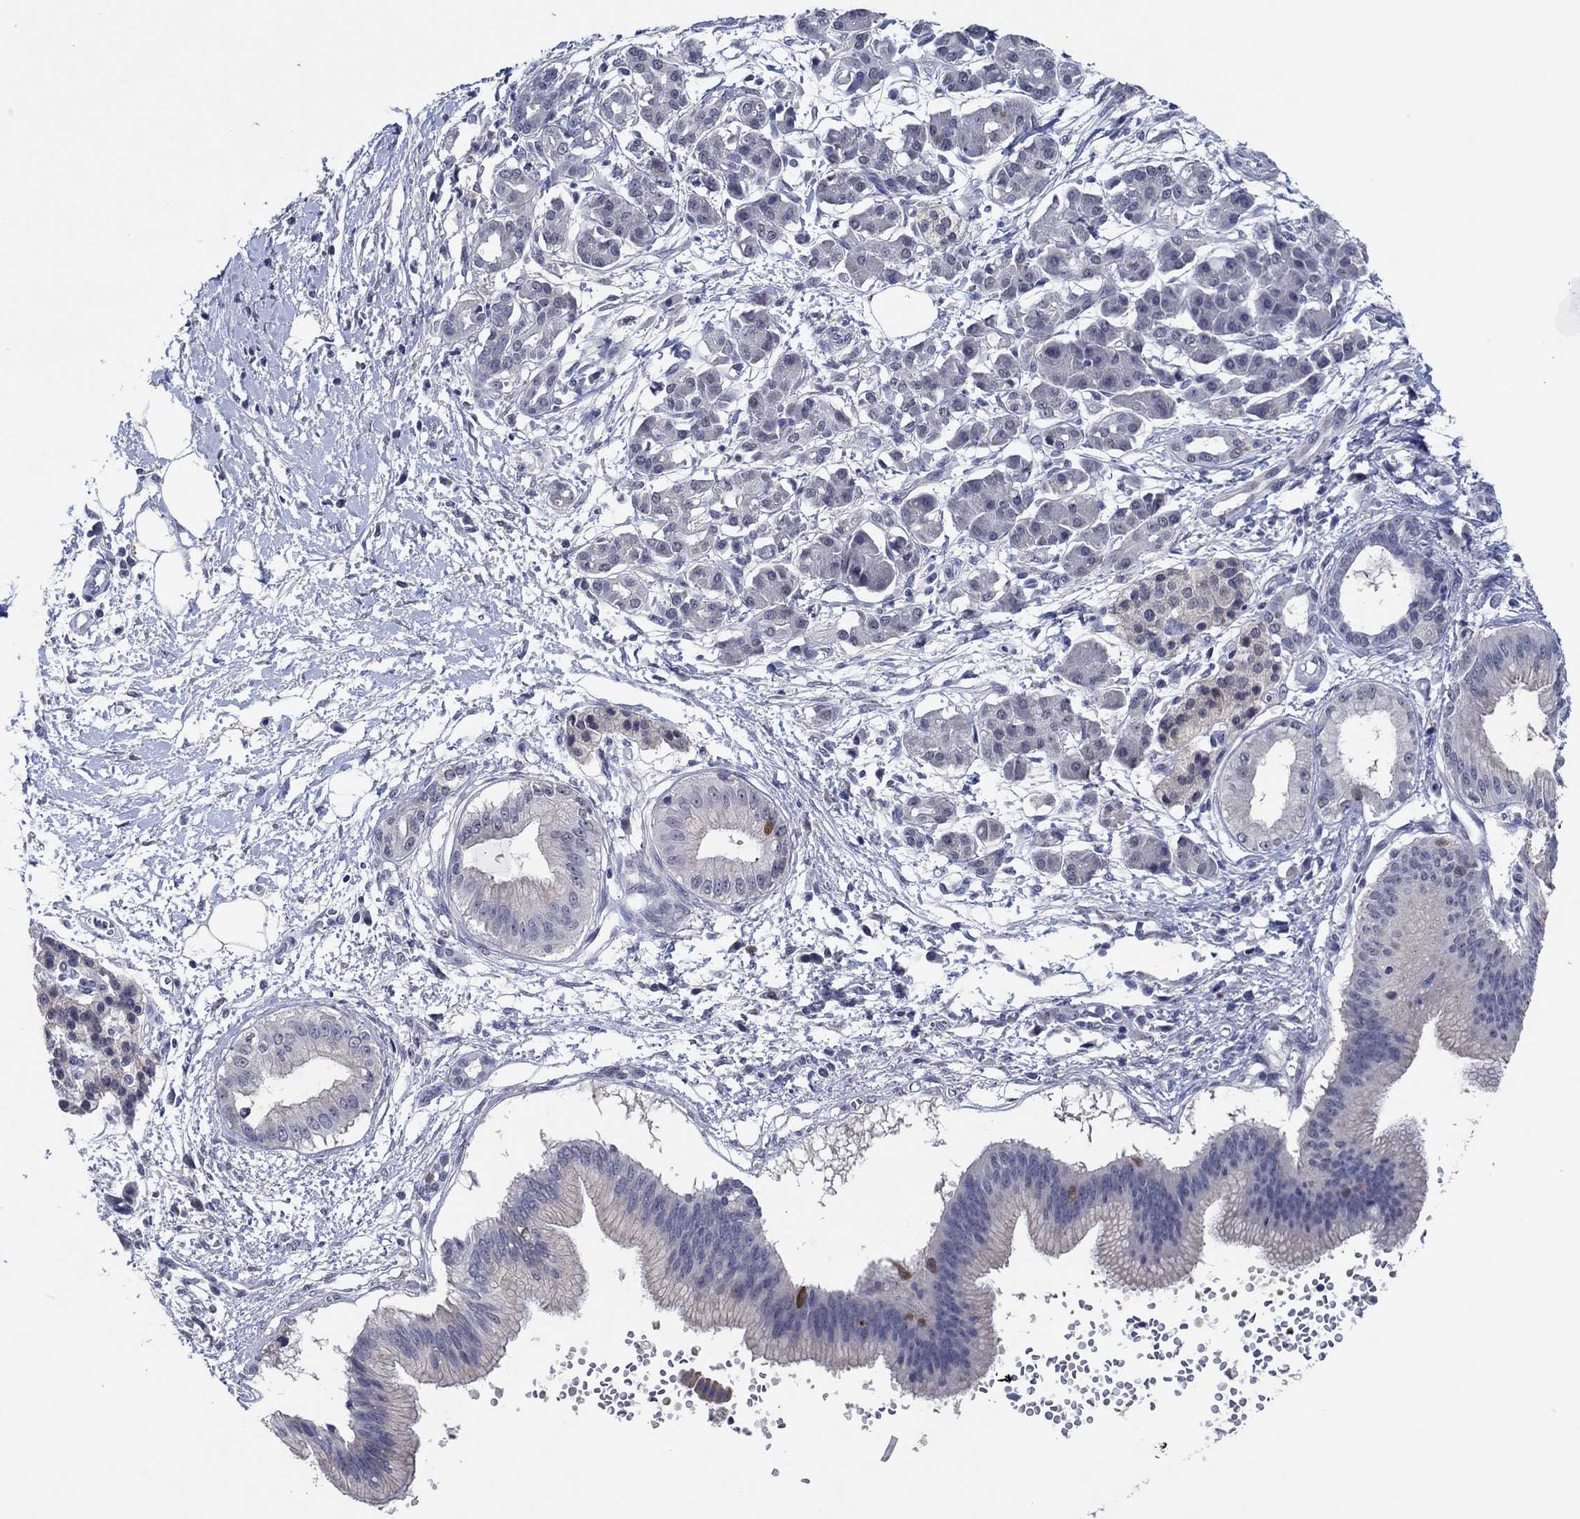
{"staining": {"intensity": "moderate", "quantity": "<25%", "location": "cytoplasmic/membranous"}, "tissue": "pancreatic cancer", "cell_type": "Tumor cells", "image_type": "cancer", "snomed": [{"axis": "morphology", "description": "Adenocarcinoma, NOS"}, {"axis": "topography", "description": "Pancreas"}], "caption": "IHC micrograph of neoplastic tissue: pancreatic adenocarcinoma stained using immunohistochemistry (IHC) reveals low levels of moderate protein expression localized specifically in the cytoplasmic/membranous of tumor cells, appearing as a cytoplasmic/membranous brown color.", "gene": "PRRT3", "patient": {"sex": "male", "age": 72}}